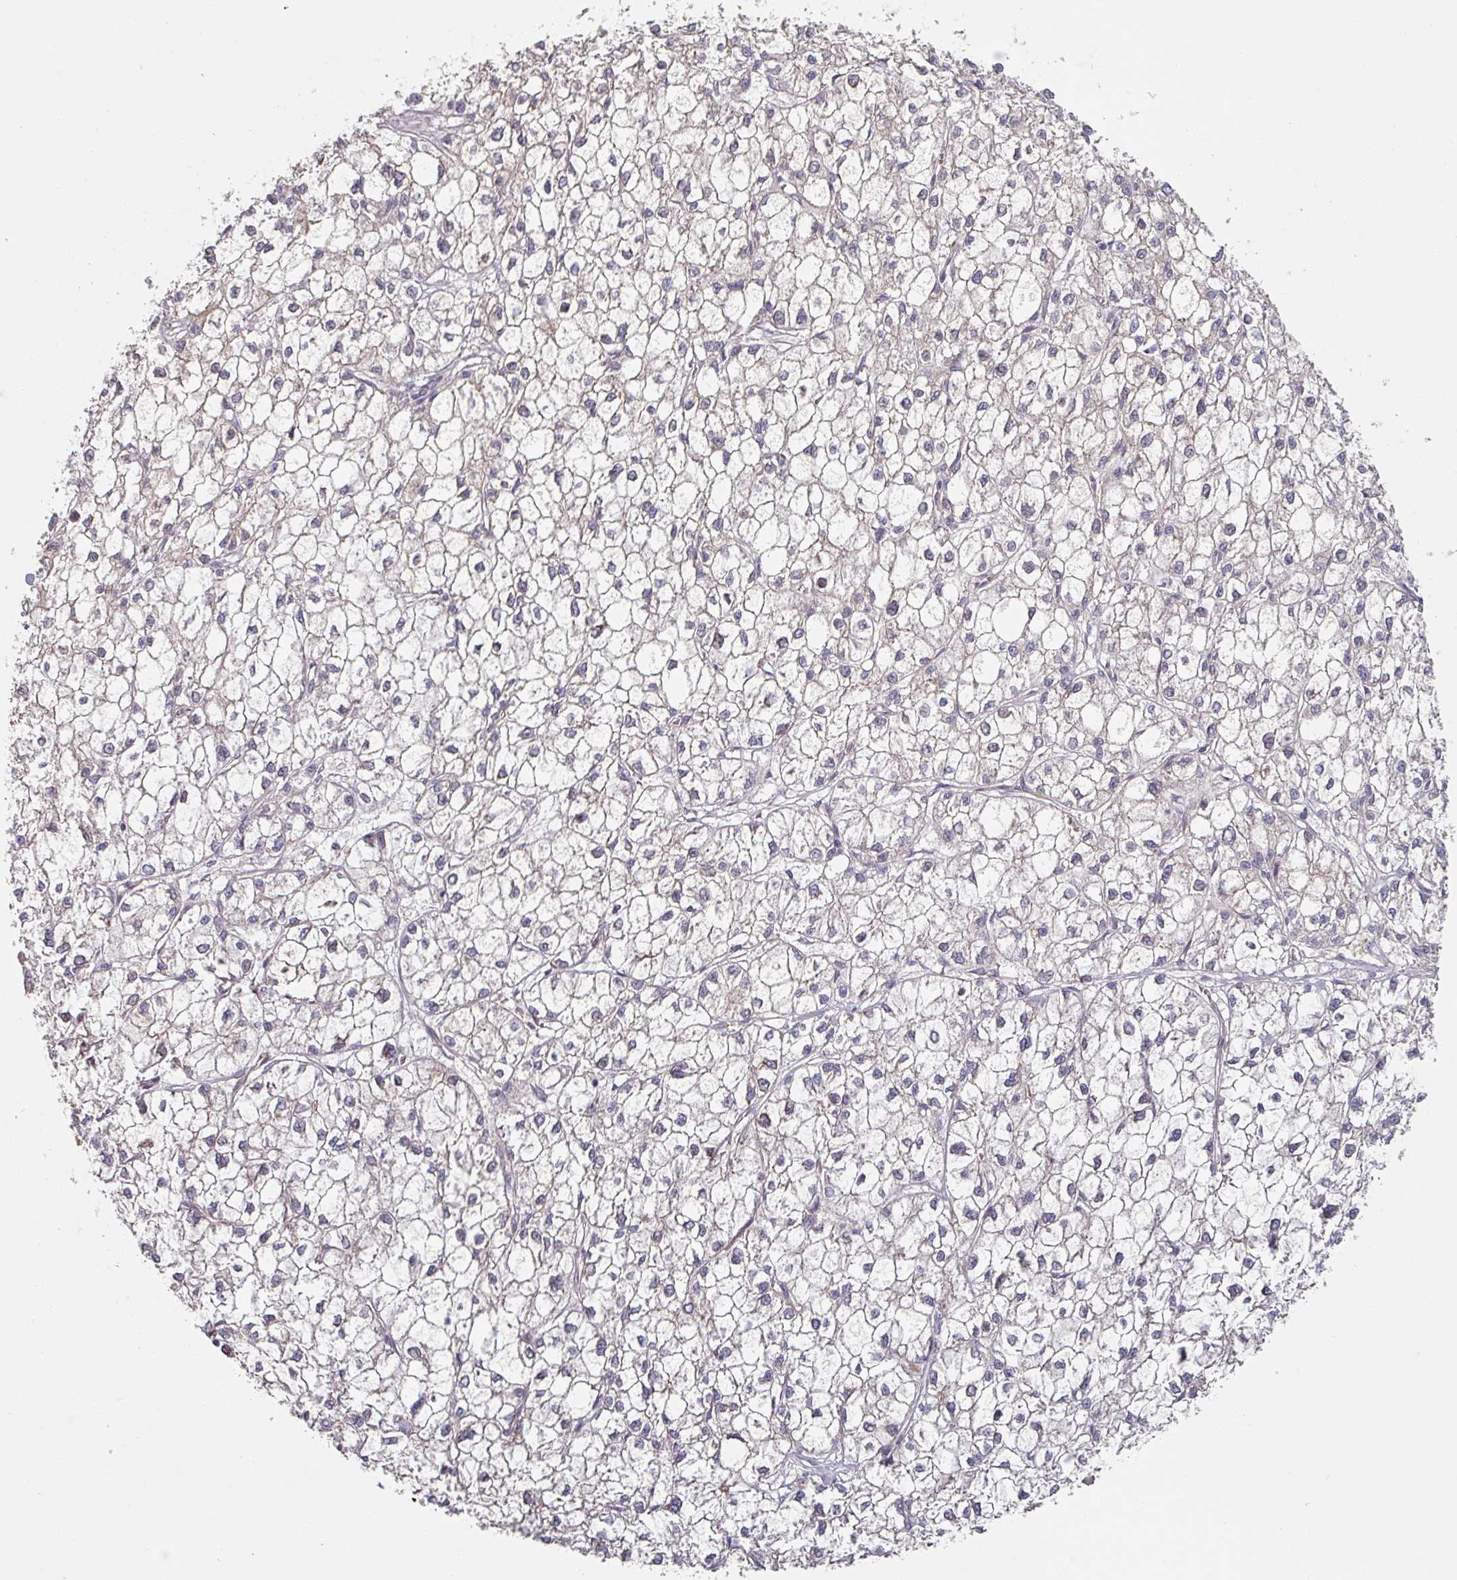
{"staining": {"intensity": "negative", "quantity": "none", "location": "none"}, "tissue": "liver cancer", "cell_type": "Tumor cells", "image_type": "cancer", "snomed": [{"axis": "morphology", "description": "Carcinoma, Hepatocellular, NOS"}, {"axis": "topography", "description": "Liver"}], "caption": "Tumor cells are negative for protein expression in human liver cancer.", "gene": "CEP78", "patient": {"sex": "female", "age": 43}}